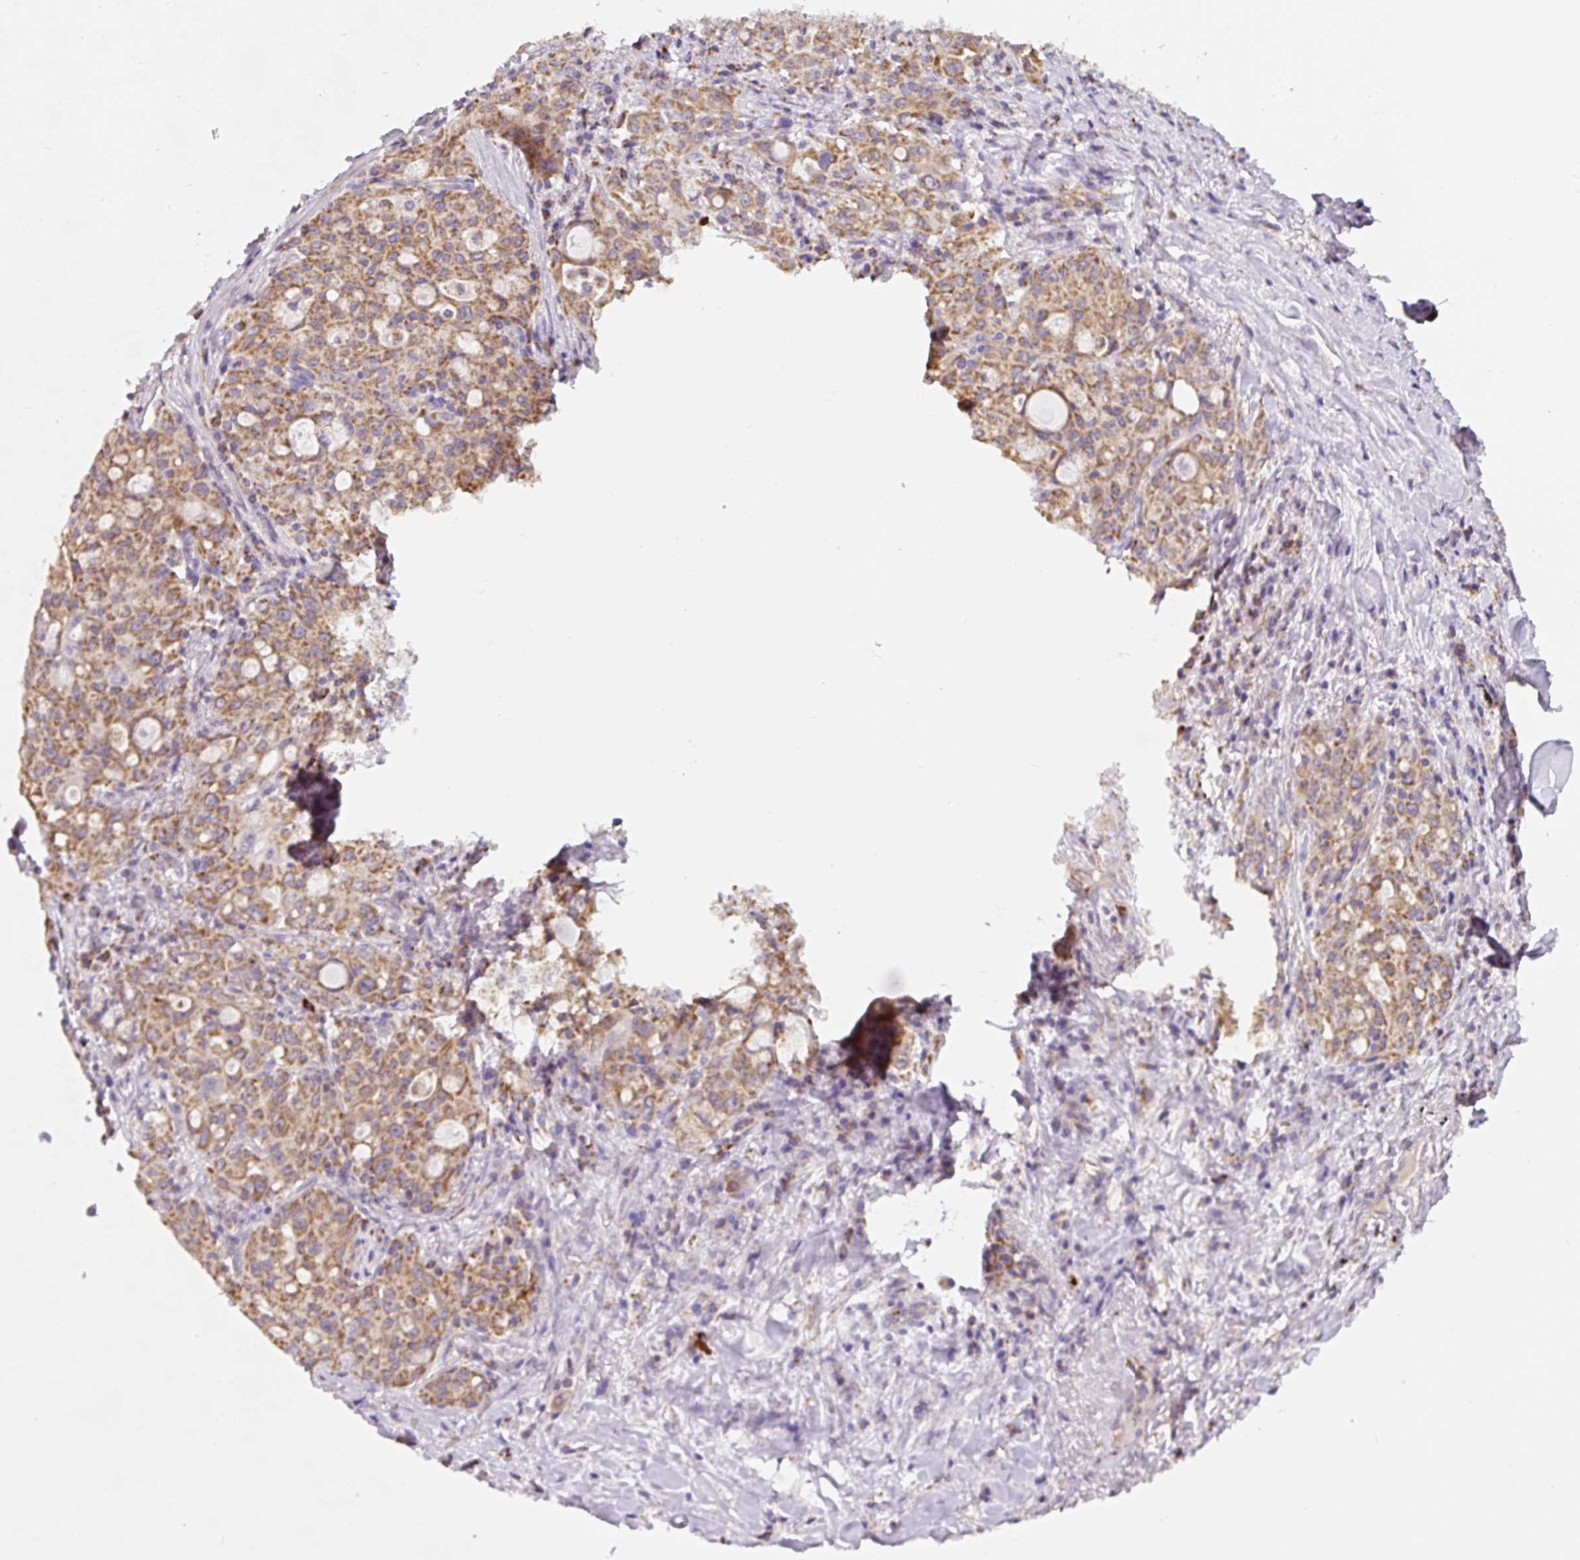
{"staining": {"intensity": "moderate", "quantity": ">75%", "location": "cytoplasmic/membranous"}, "tissue": "lung cancer", "cell_type": "Tumor cells", "image_type": "cancer", "snomed": [{"axis": "morphology", "description": "Adenocarcinoma, NOS"}, {"axis": "topography", "description": "Lung"}], "caption": "Immunohistochemistry photomicrograph of neoplastic tissue: lung cancer (adenocarcinoma) stained using immunohistochemistry (IHC) reveals medium levels of moderate protein expression localized specifically in the cytoplasmic/membranous of tumor cells, appearing as a cytoplasmic/membranous brown color.", "gene": "MT-CO2", "patient": {"sex": "female", "age": 44}}